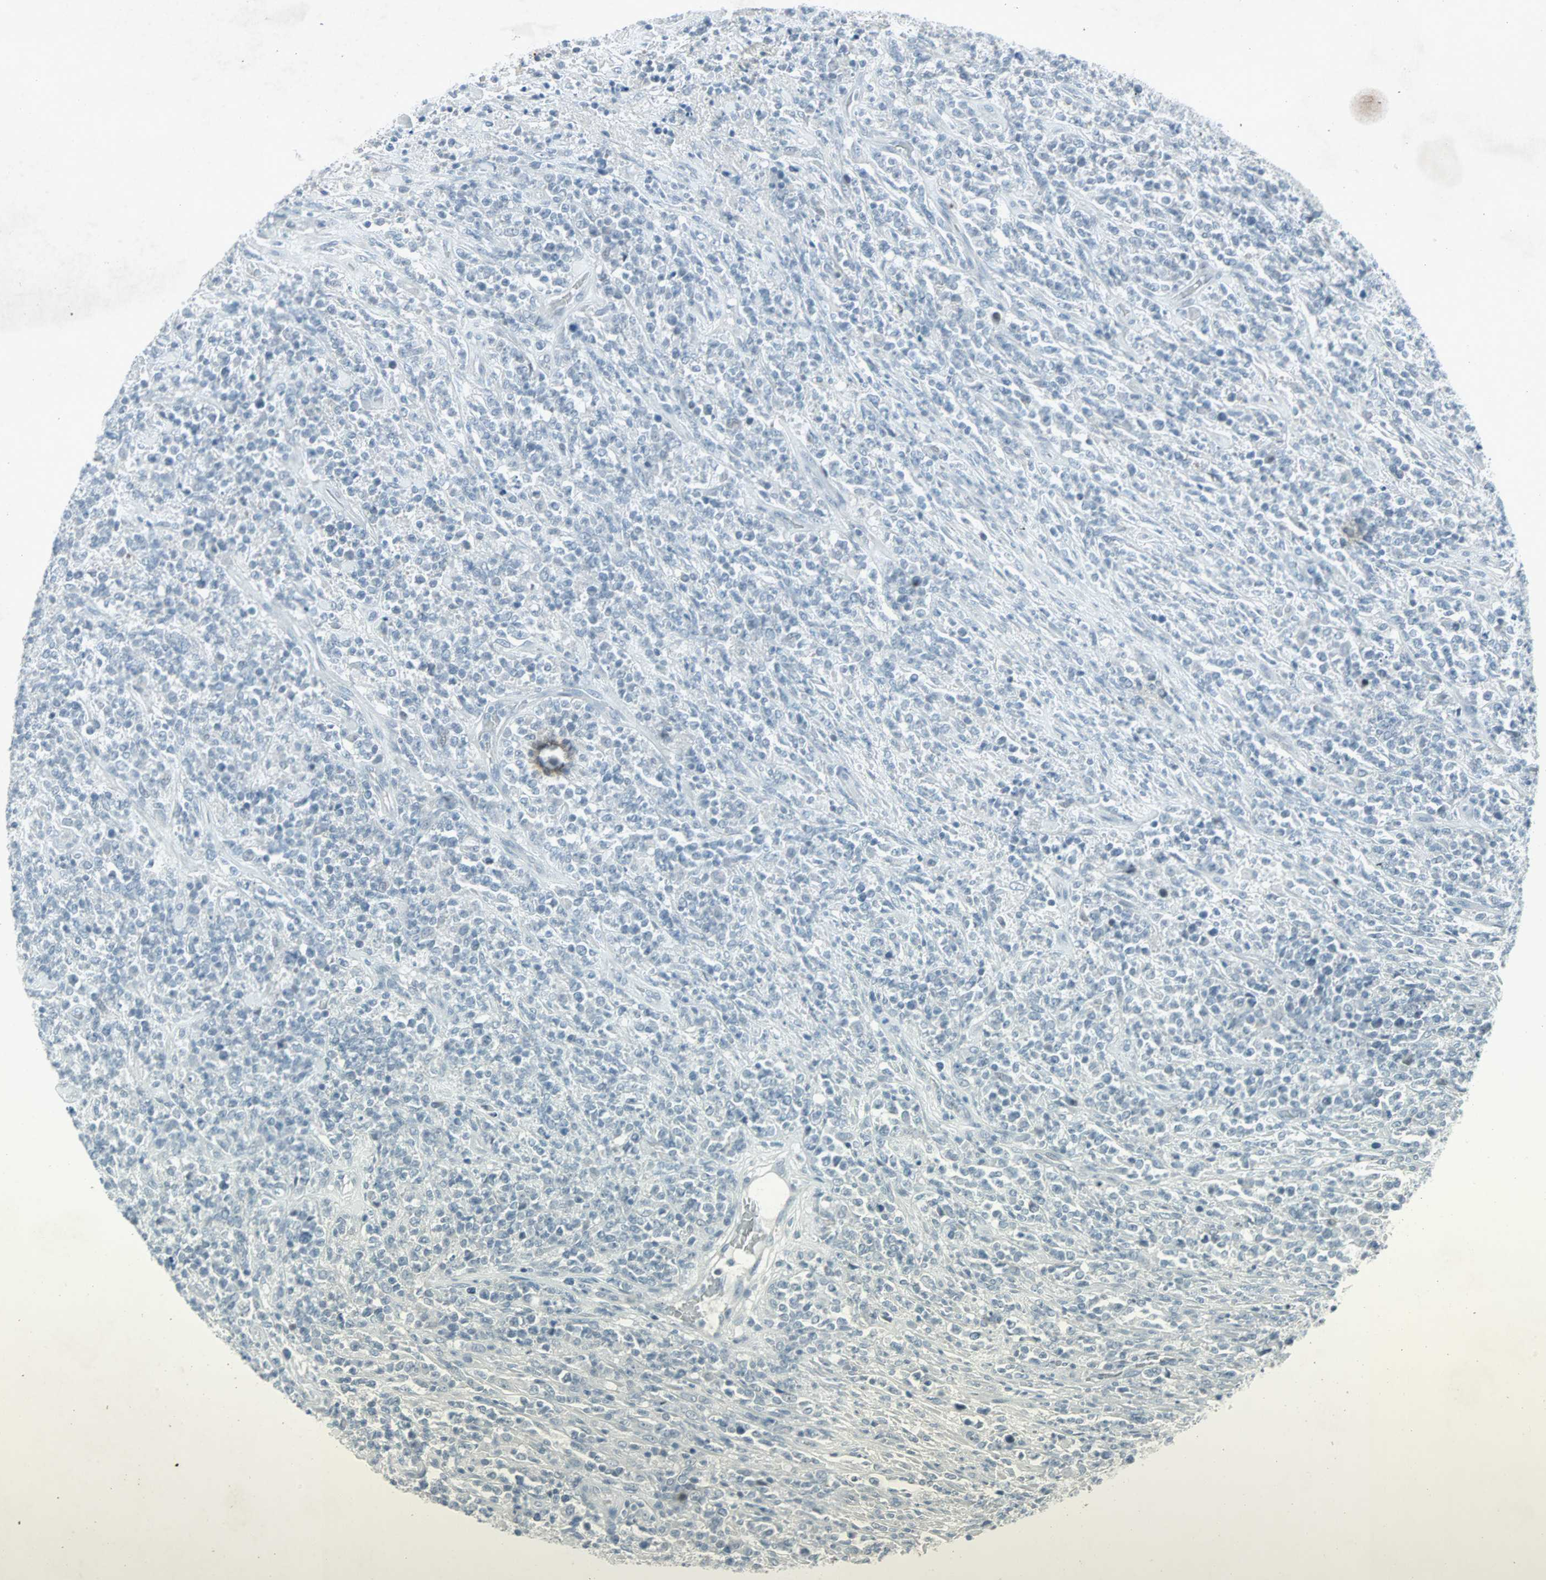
{"staining": {"intensity": "negative", "quantity": "none", "location": "none"}, "tissue": "lymphoma", "cell_type": "Tumor cells", "image_type": "cancer", "snomed": [{"axis": "morphology", "description": "Malignant lymphoma, non-Hodgkin's type, High grade"}, {"axis": "topography", "description": "Soft tissue"}], "caption": "IHC image of human lymphoma stained for a protein (brown), which displays no expression in tumor cells.", "gene": "LANCL3", "patient": {"sex": "male", "age": 18}}